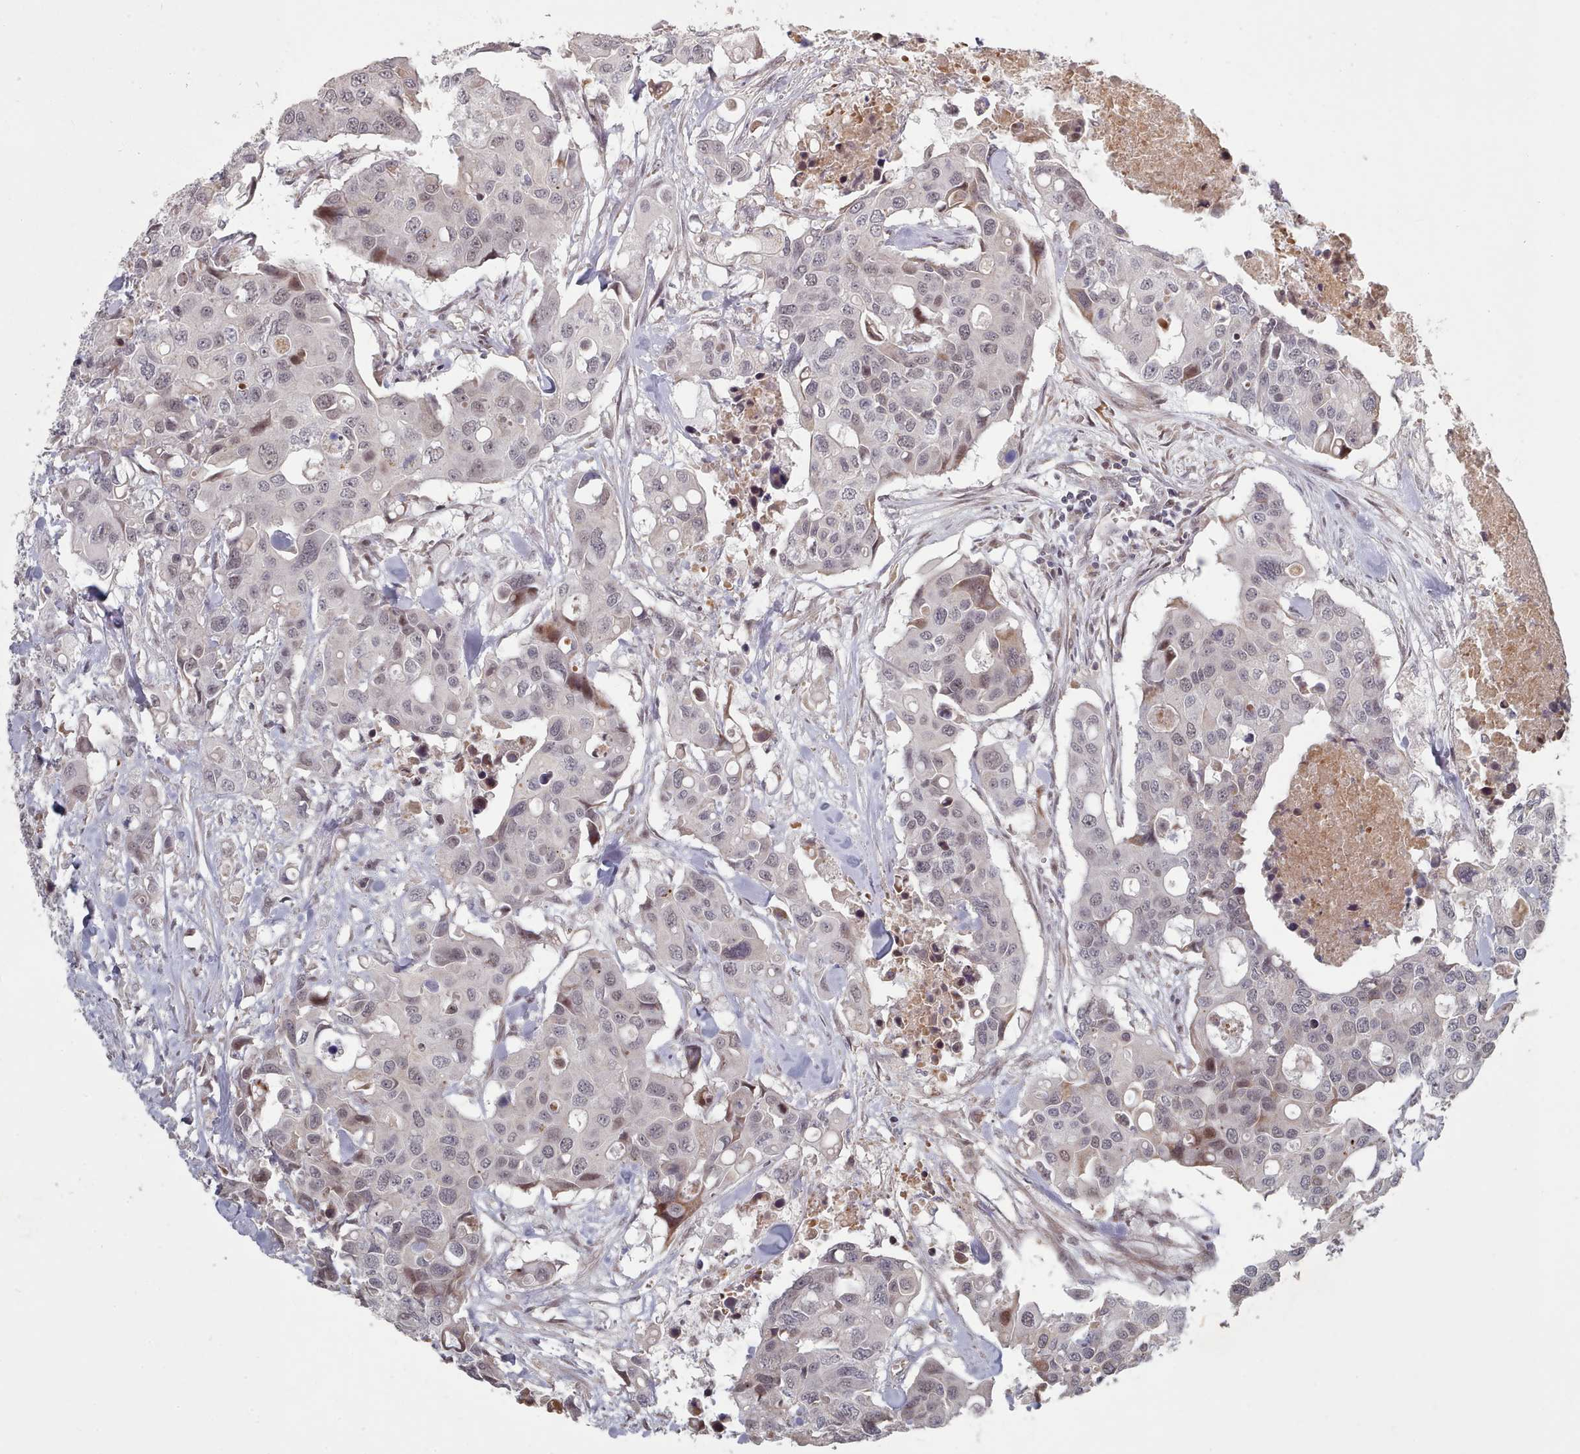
{"staining": {"intensity": "negative", "quantity": "none", "location": "none"}, "tissue": "colorectal cancer", "cell_type": "Tumor cells", "image_type": "cancer", "snomed": [{"axis": "morphology", "description": "Adenocarcinoma, NOS"}, {"axis": "topography", "description": "Colon"}], "caption": "Immunohistochemistry of adenocarcinoma (colorectal) shows no positivity in tumor cells.", "gene": "CPSF4", "patient": {"sex": "male", "age": 77}}